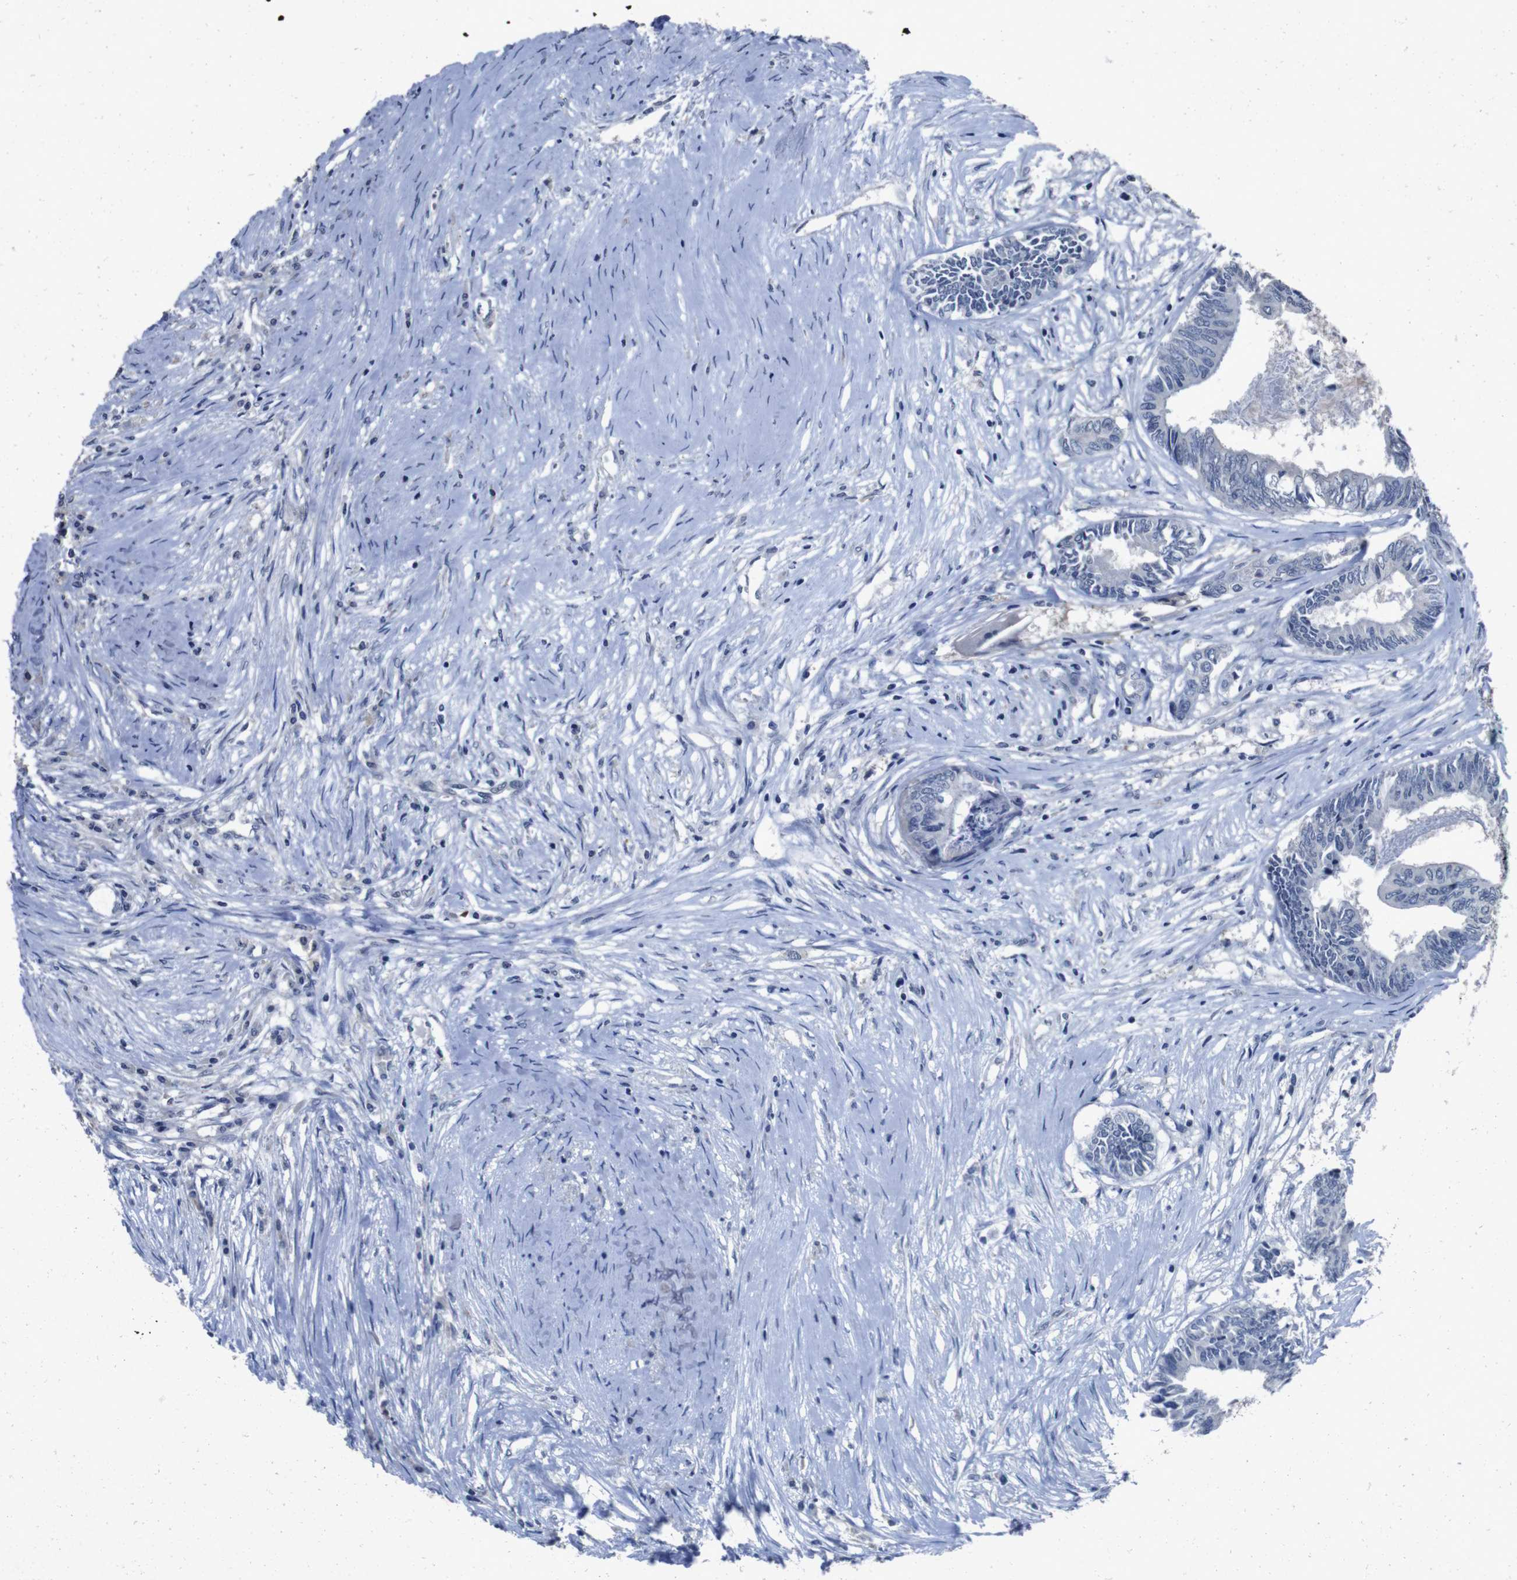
{"staining": {"intensity": "negative", "quantity": "none", "location": "none"}, "tissue": "colorectal cancer", "cell_type": "Tumor cells", "image_type": "cancer", "snomed": [{"axis": "morphology", "description": "Adenocarcinoma, NOS"}, {"axis": "topography", "description": "Rectum"}], "caption": "A histopathology image of colorectal cancer stained for a protein reveals no brown staining in tumor cells.", "gene": "AKT3", "patient": {"sex": "male", "age": 63}}